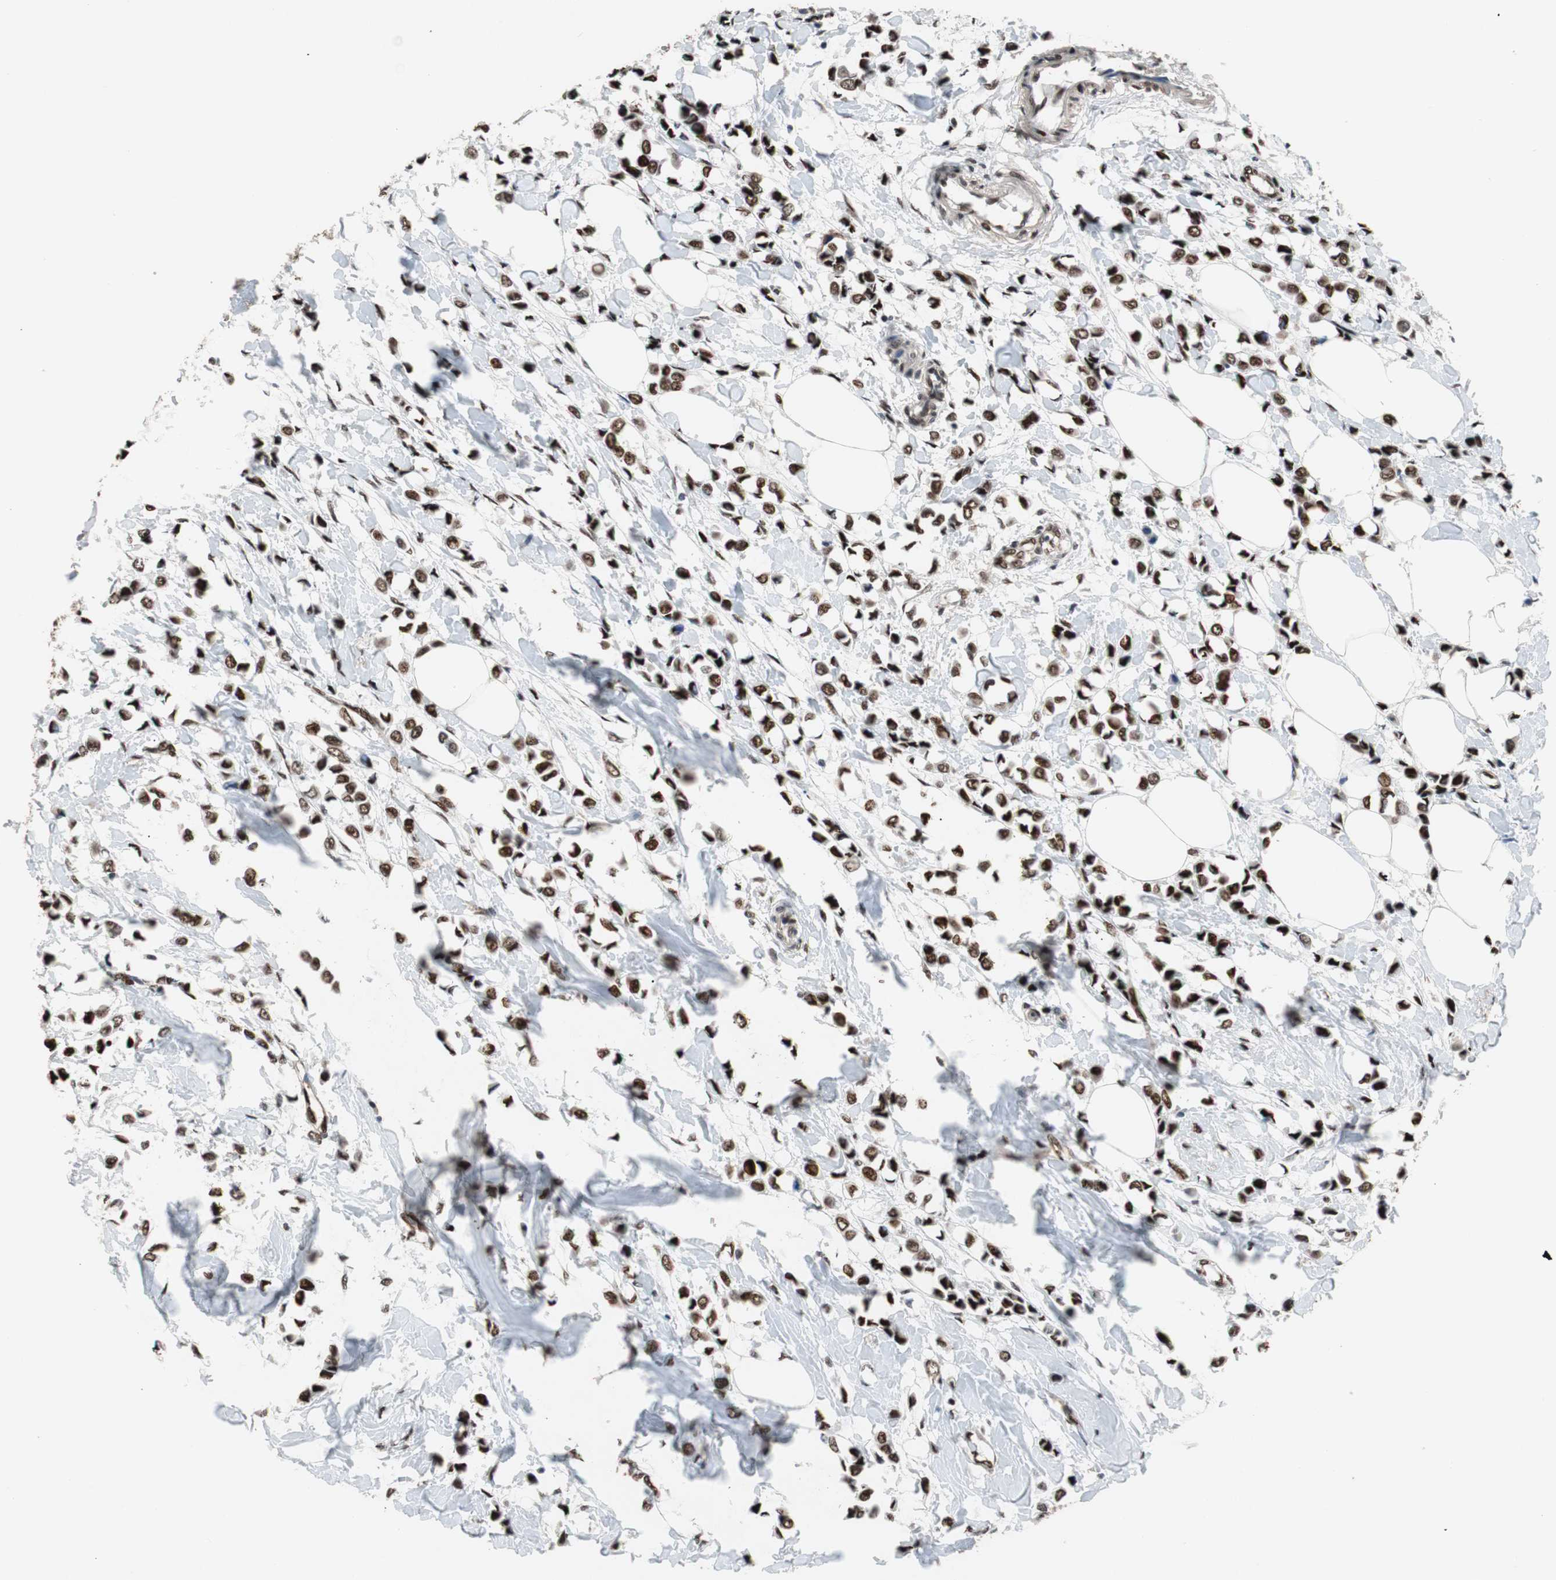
{"staining": {"intensity": "strong", "quantity": ">75%", "location": "nuclear"}, "tissue": "breast cancer", "cell_type": "Tumor cells", "image_type": "cancer", "snomed": [{"axis": "morphology", "description": "Lobular carcinoma"}, {"axis": "topography", "description": "Breast"}], "caption": "Immunohistochemical staining of human breast cancer (lobular carcinoma) demonstrates high levels of strong nuclear protein positivity in about >75% of tumor cells.", "gene": "NBL1", "patient": {"sex": "female", "age": 51}}